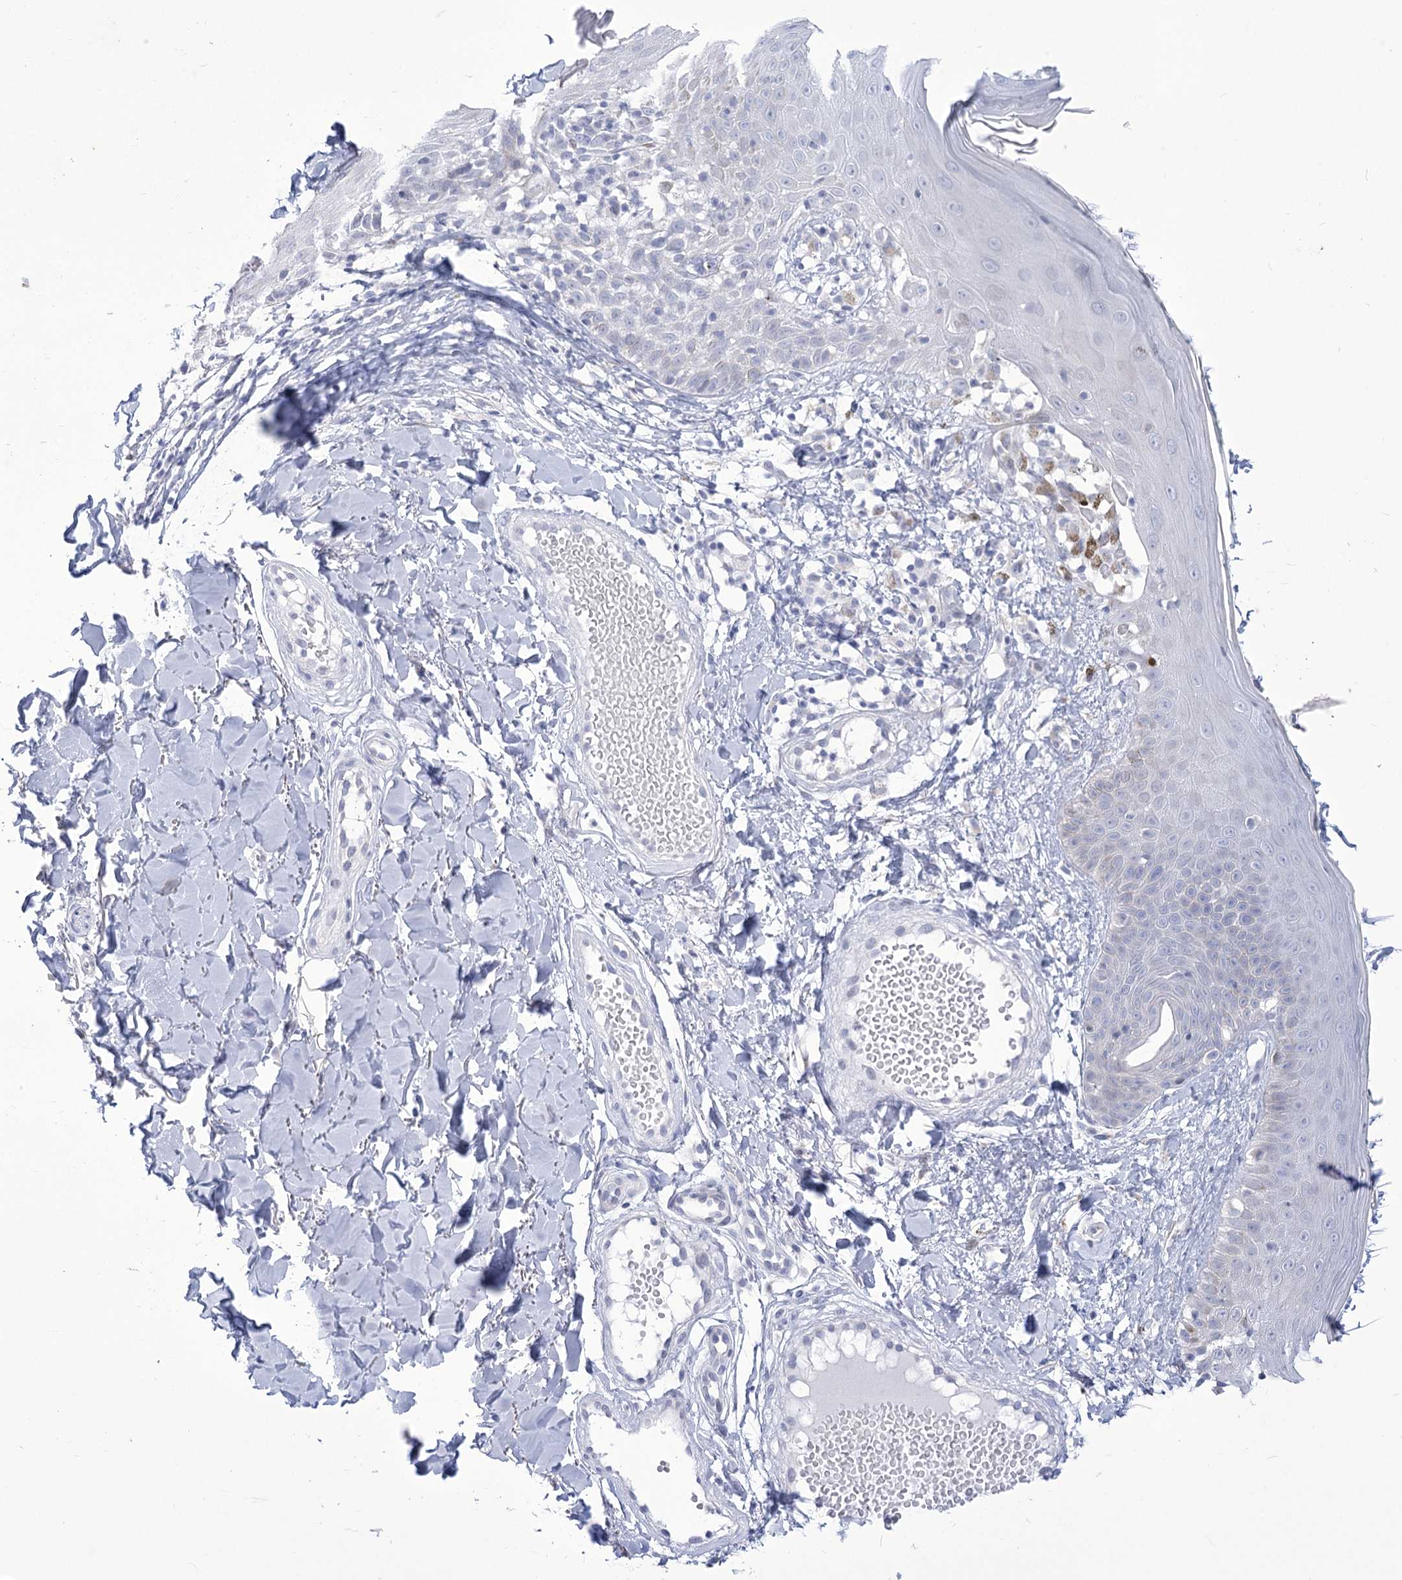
{"staining": {"intensity": "negative", "quantity": "none", "location": "none"}, "tissue": "skin", "cell_type": "Fibroblasts", "image_type": "normal", "snomed": [{"axis": "morphology", "description": "Normal tissue, NOS"}, {"axis": "topography", "description": "Skin"}], "caption": "An image of human skin is negative for staining in fibroblasts. Nuclei are stained in blue.", "gene": "BEND7", "patient": {"sex": "male", "age": 52}}